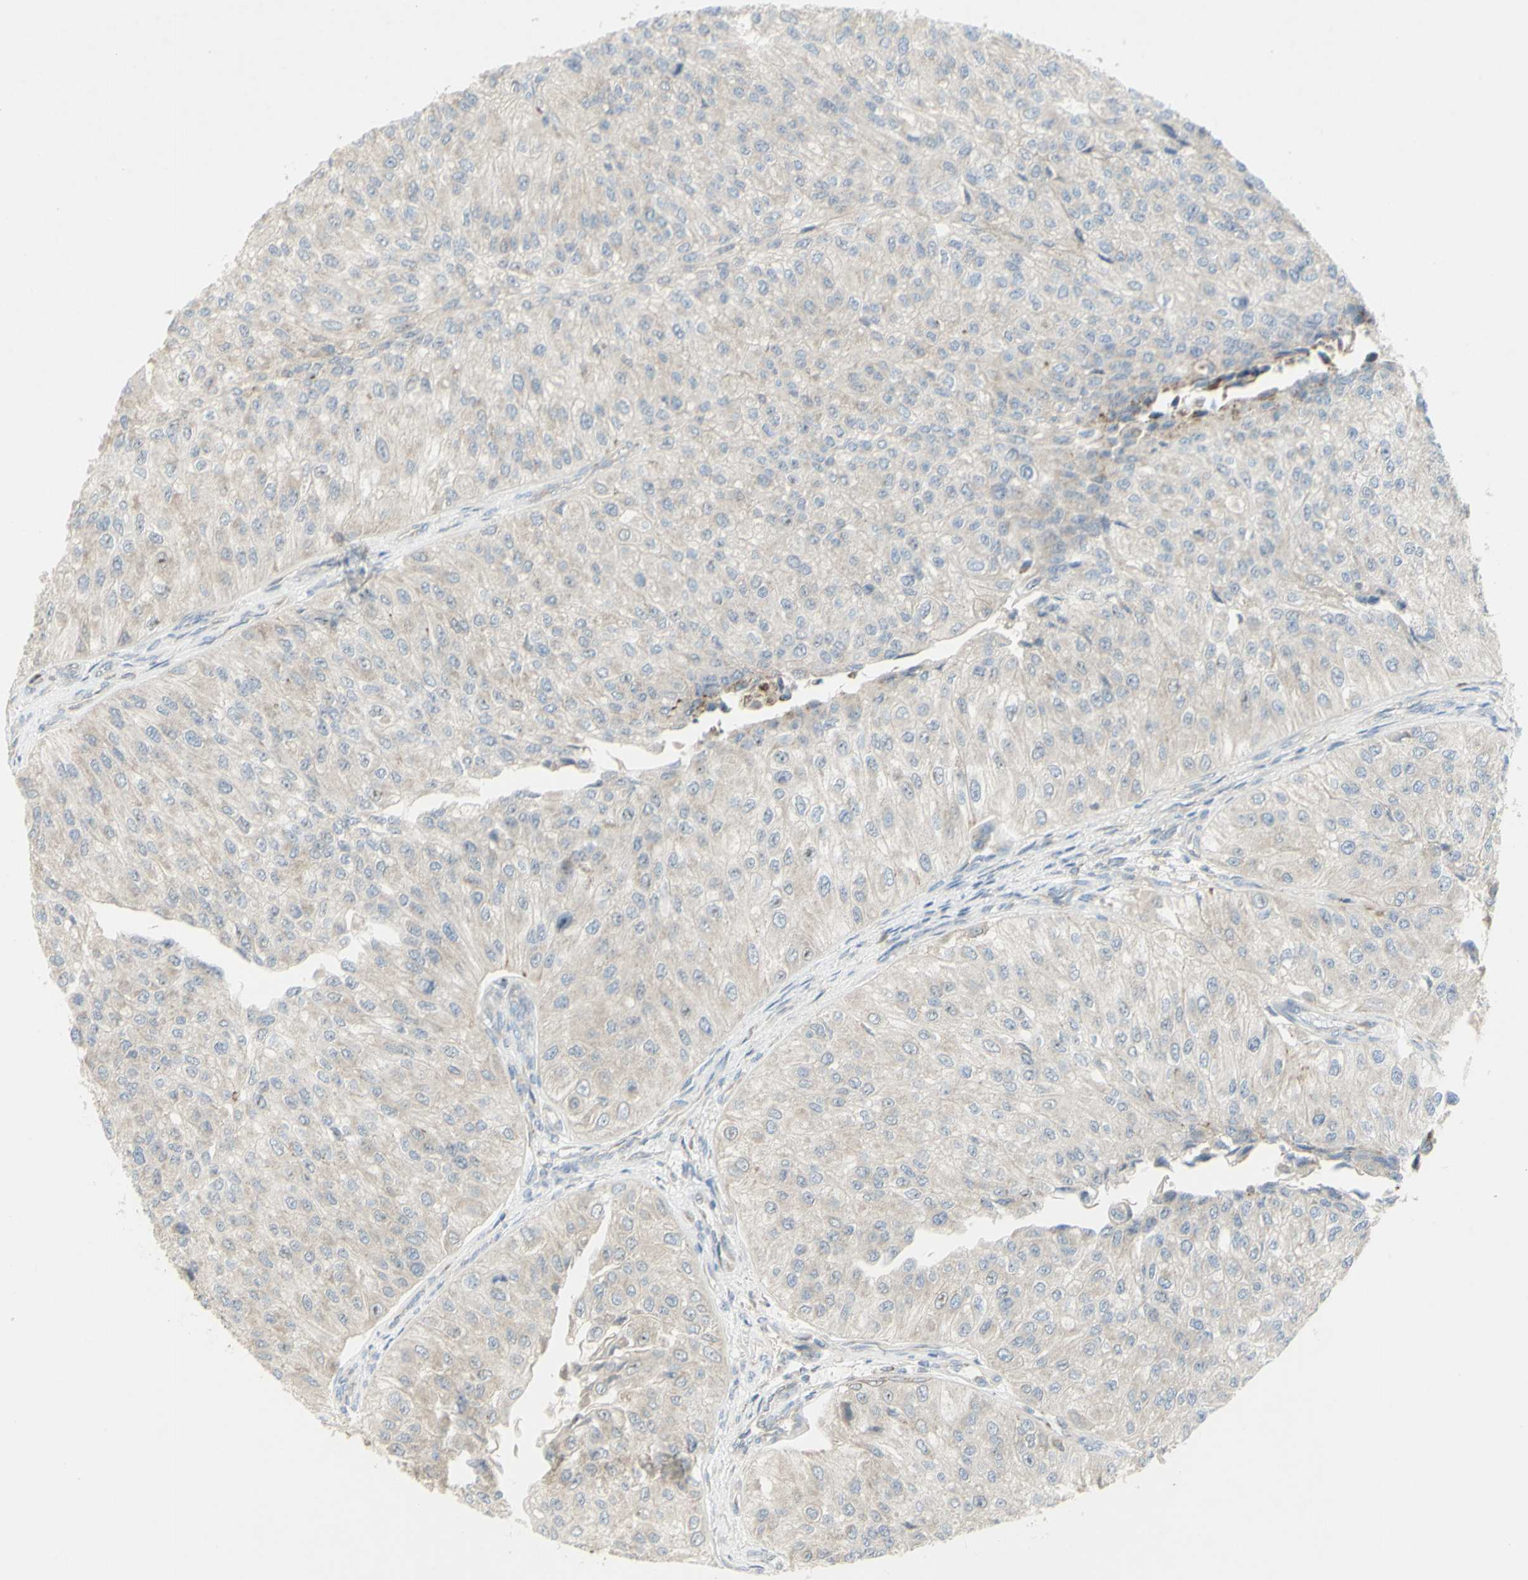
{"staining": {"intensity": "weak", "quantity": "<25%", "location": "cytoplasmic/membranous"}, "tissue": "urothelial cancer", "cell_type": "Tumor cells", "image_type": "cancer", "snomed": [{"axis": "morphology", "description": "Urothelial carcinoma, High grade"}, {"axis": "topography", "description": "Kidney"}, {"axis": "topography", "description": "Urinary bladder"}], "caption": "This is a histopathology image of immunohistochemistry staining of urothelial carcinoma (high-grade), which shows no staining in tumor cells.", "gene": "CNTNAP1", "patient": {"sex": "male", "age": 77}}